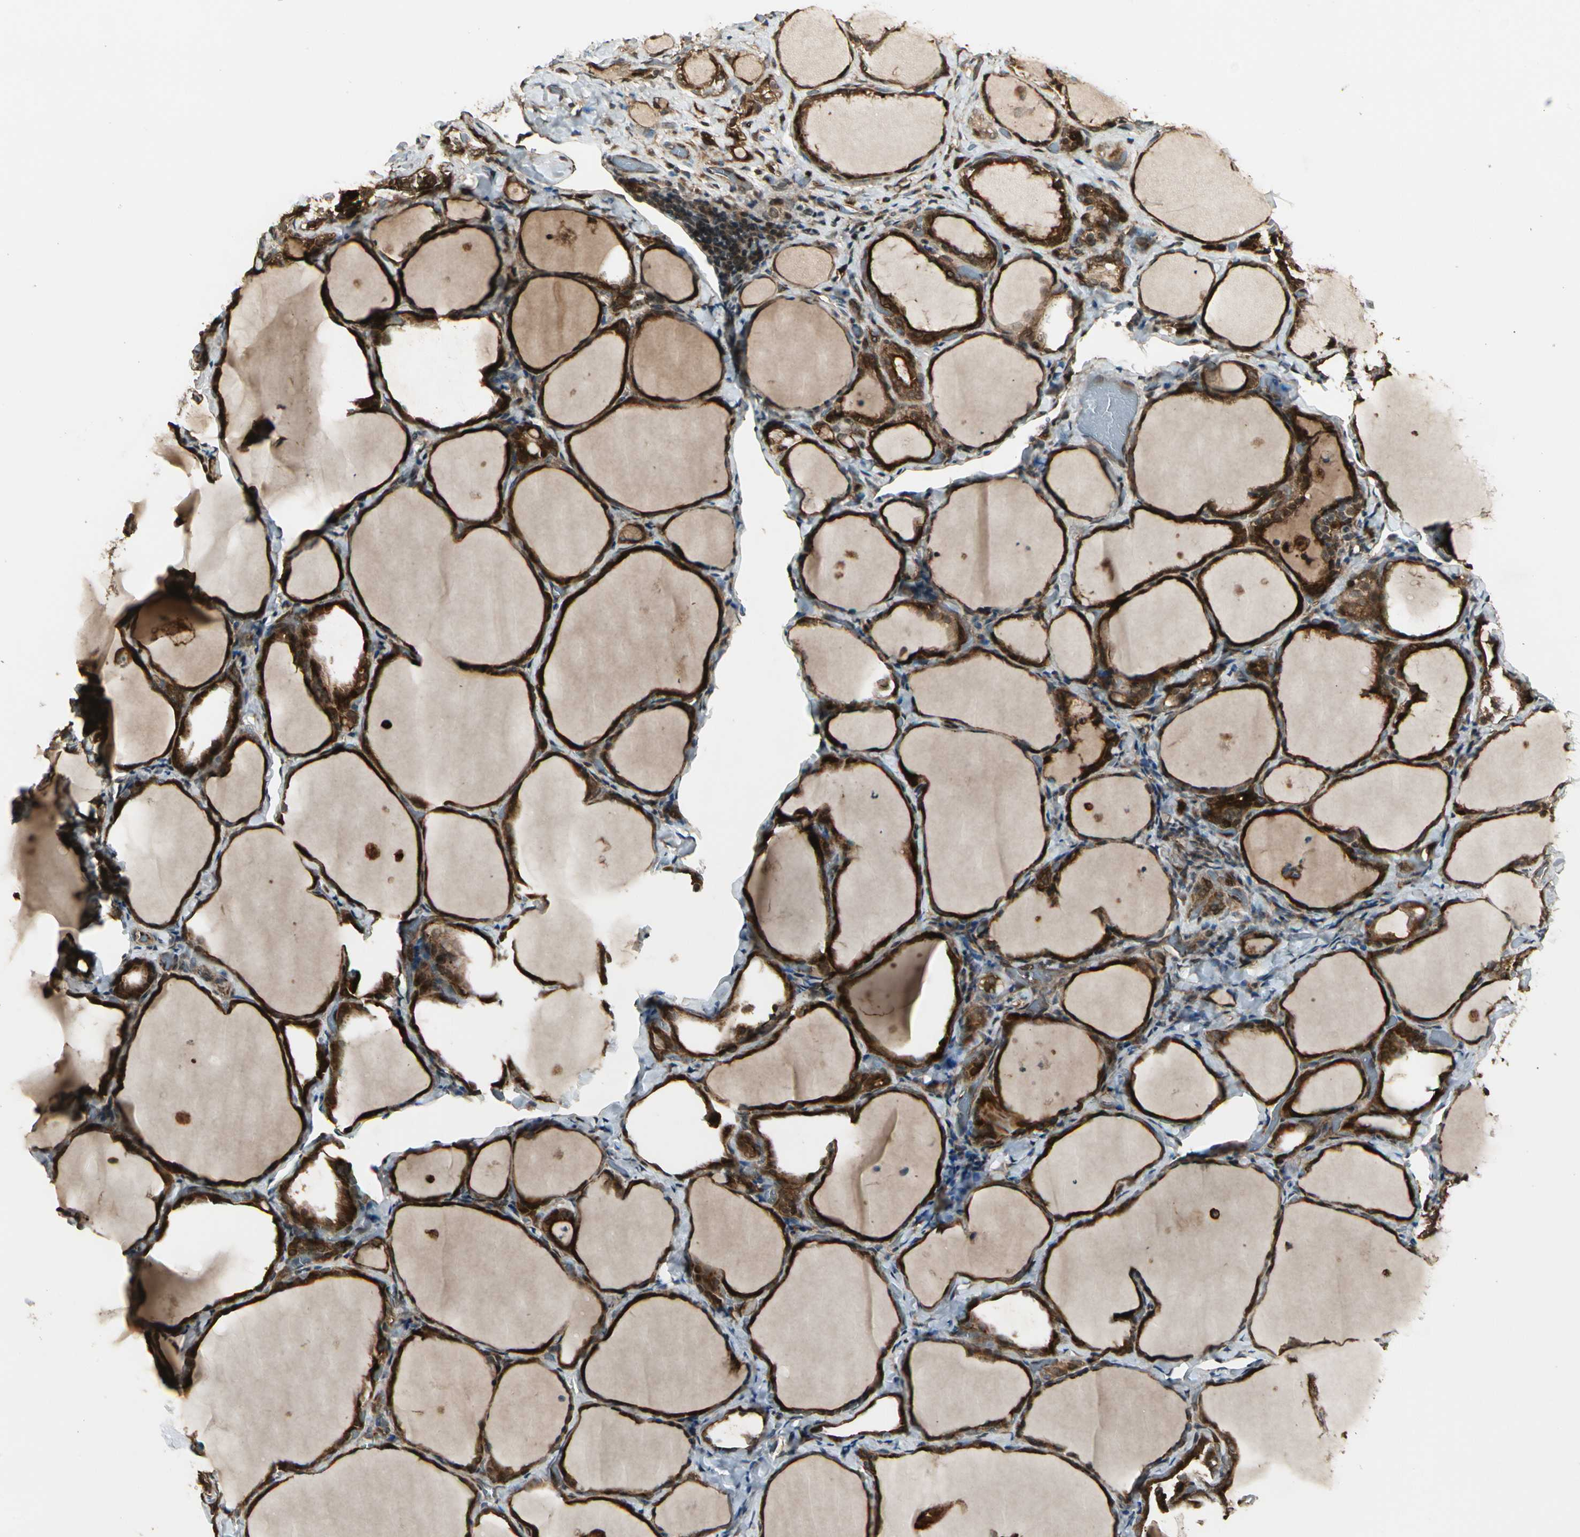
{"staining": {"intensity": "strong", "quantity": ">75%", "location": "cytoplasmic/membranous"}, "tissue": "thyroid gland", "cell_type": "Glandular cells", "image_type": "normal", "snomed": [{"axis": "morphology", "description": "Normal tissue, NOS"}, {"axis": "morphology", "description": "Papillary adenocarcinoma, NOS"}, {"axis": "topography", "description": "Thyroid gland"}], "caption": "Thyroid gland stained for a protein reveals strong cytoplasmic/membranous positivity in glandular cells.", "gene": "GLUL", "patient": {"sex": "female", "age": 30}}